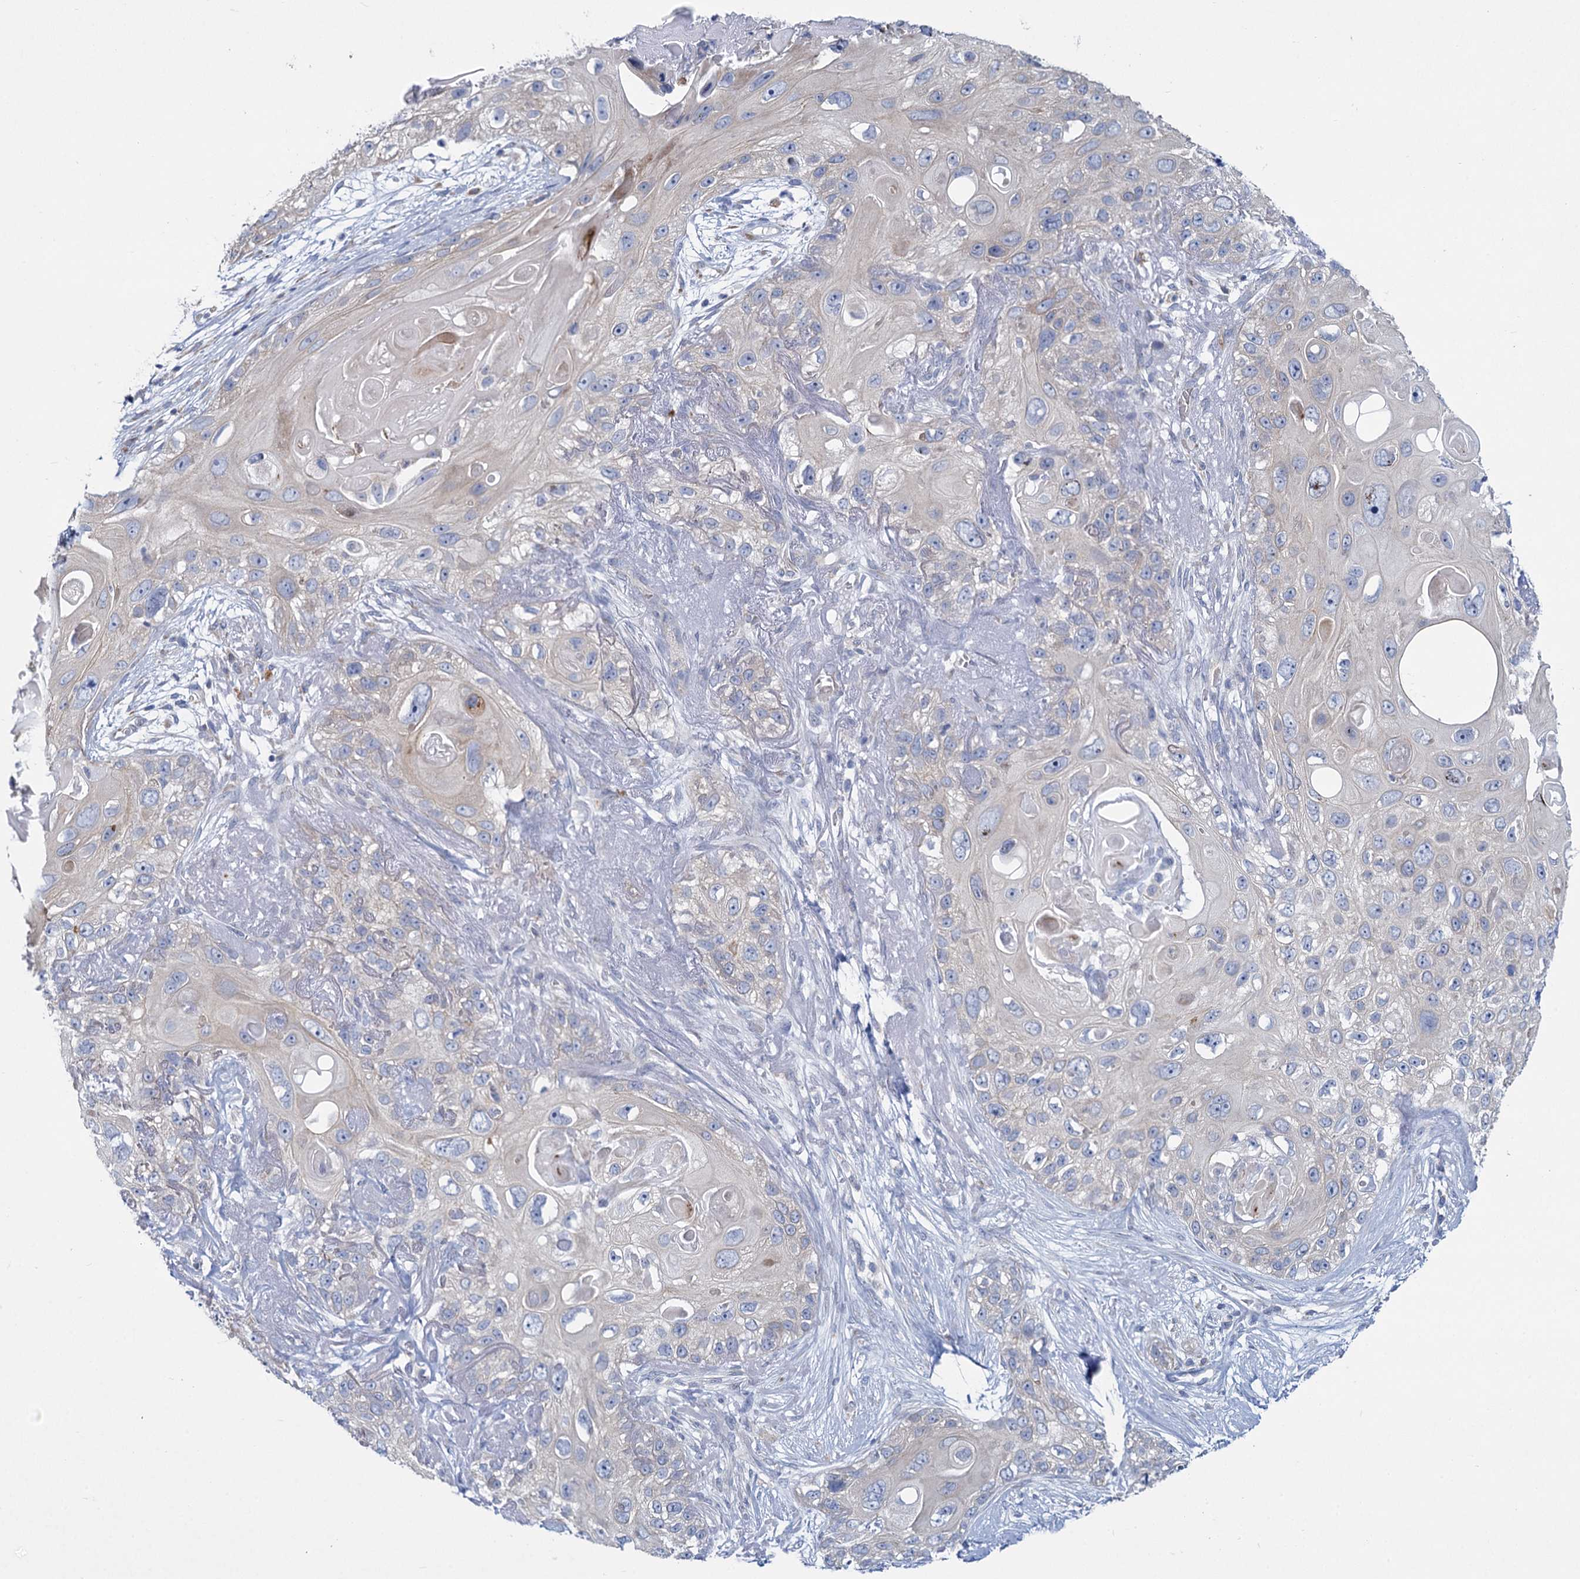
{"staining": {"intensity": "negative", "quantity": "none", "location": "none"}, "tissue": "skin cancer", "cell_type": "Tumor cells", "image_type": "cancer", "snomed": [{"axis": "morphology", "description": "Normal tissue, NOS"}, {"axis": "morphology", "description": "Squamous cell carcinoma, NOS"}, {"axis": "topography", "description": "Skin"}], "caption": "This is a micrograph of immunohistochemistry (IHC) staining of skin cancer (squamous cell carcinoma), which shows no expression in tumor cells.", "gene": "PRSS35", "patient": {"sex": "male", "age": 72}}